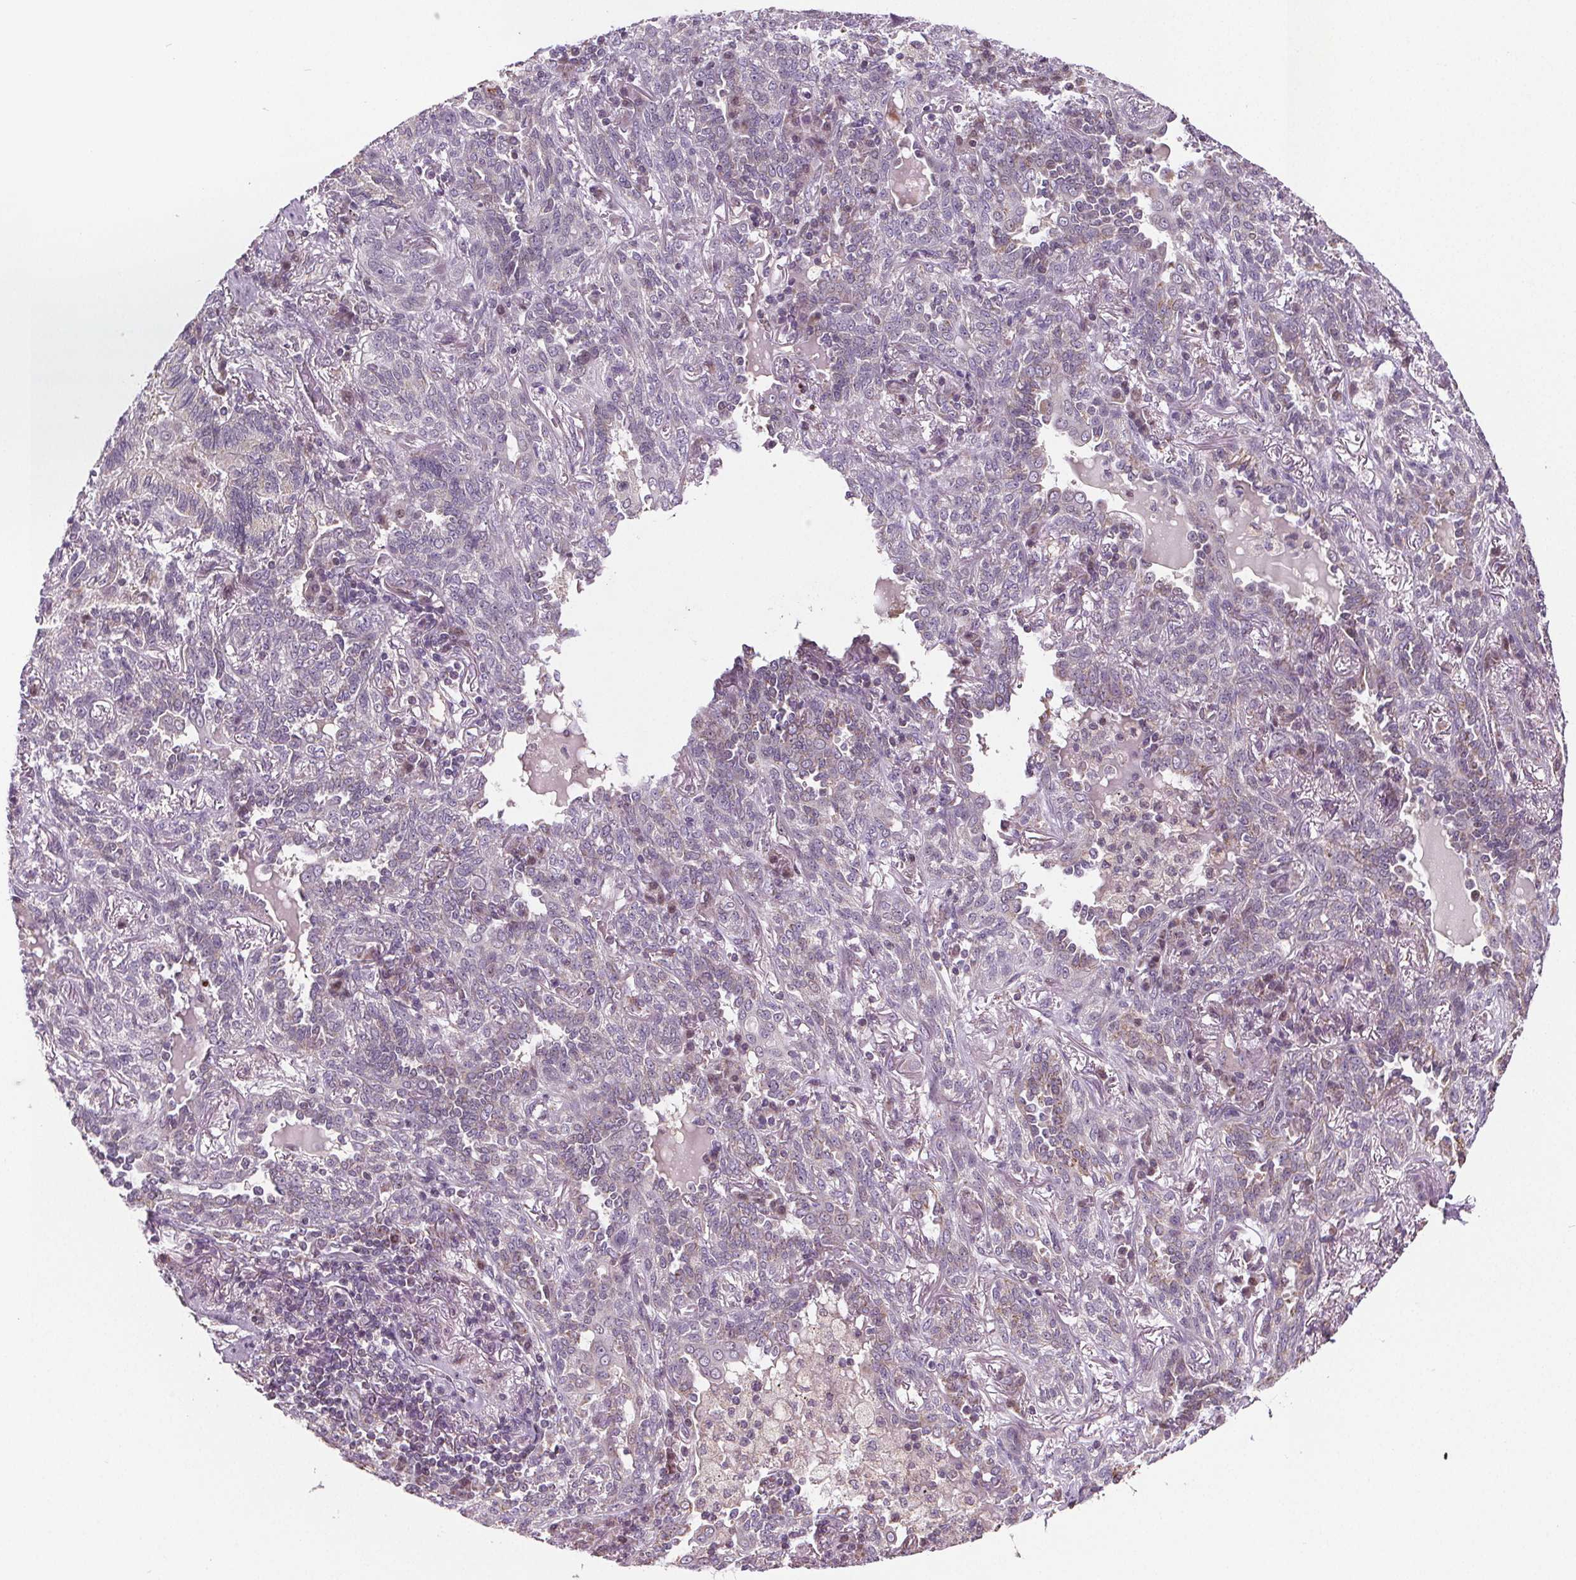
{"staining": {"intensity": "negative", "quantity": "none", "location": "none"}, "tissue": "lung cancer", "cell_type": "Tumor cells", "image_type": "cancer", "snomed": [{"axis": "morphology", "description": "Squamous cell carcinoma, NOS"}, {"axis": "topography", "description": "Lung"}], "caption": "Lung cancer (squamous cell carcinoma) stained for a protein using immunohistochemistry shows no staining tumor cells.", "gene": "SUCLA2", "patient": {"sex": "female", "age": 70}}